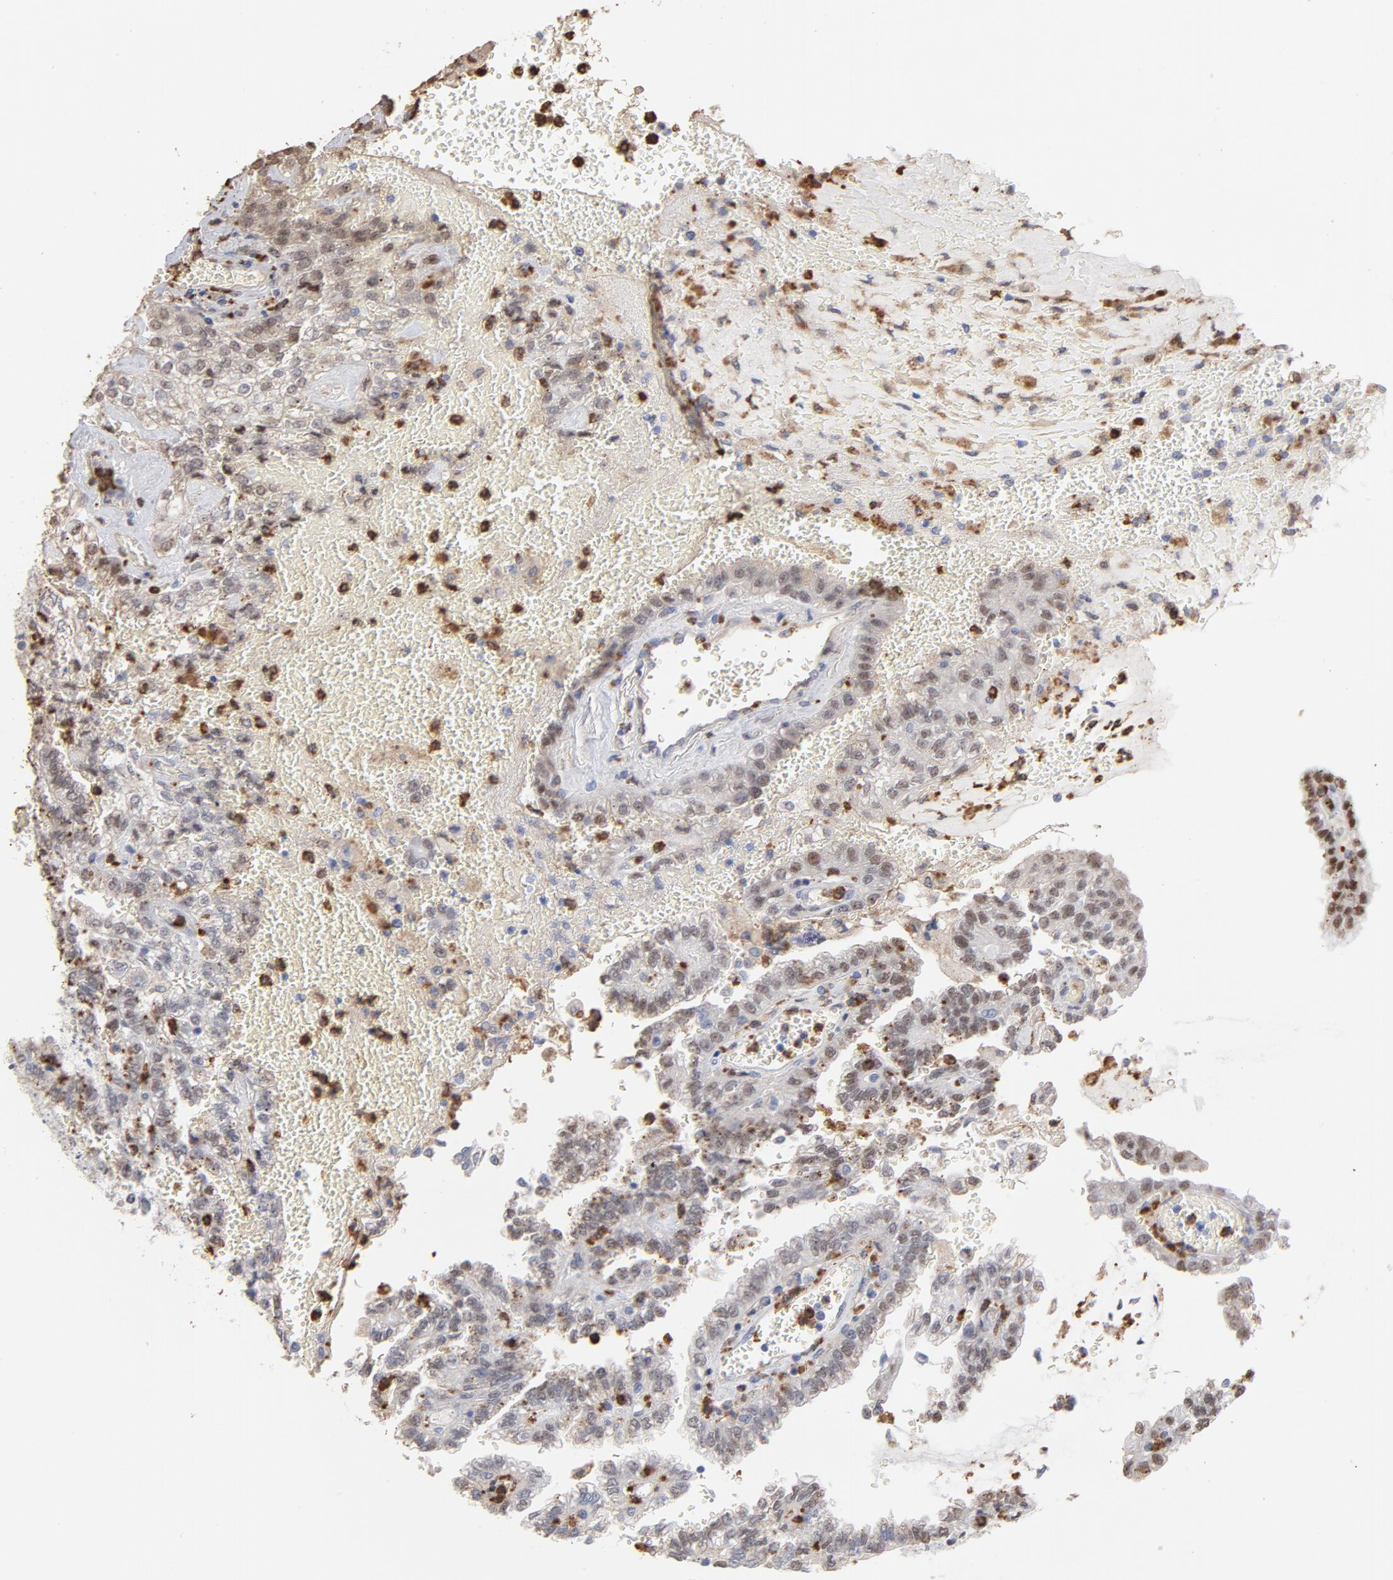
{"staining": {"intensity": "weak", "quantity": "25%-75%", "location": "cytoplasmic/membranous,nuclear"}, "tissue": "renal cancer", "cell_type": "Tumor cells", "image_type": "cancer", "snomed": [{"axis": "morphology", "description": "Inflammation, NOS"}, {"axis": "morphology", "description": "Adenocarcinoma, NOS"}, {"axis": "topography", "description": "Kidney"}], "caption": "Protein staining of adenocarcinoma (renal) tissue exhibits weak cytoplasmic/membranous and nuclear expression in about 25%-75% of tumor cells.", "gene": "PNMA1", "patient": {"sex": "male", "age": 68}}